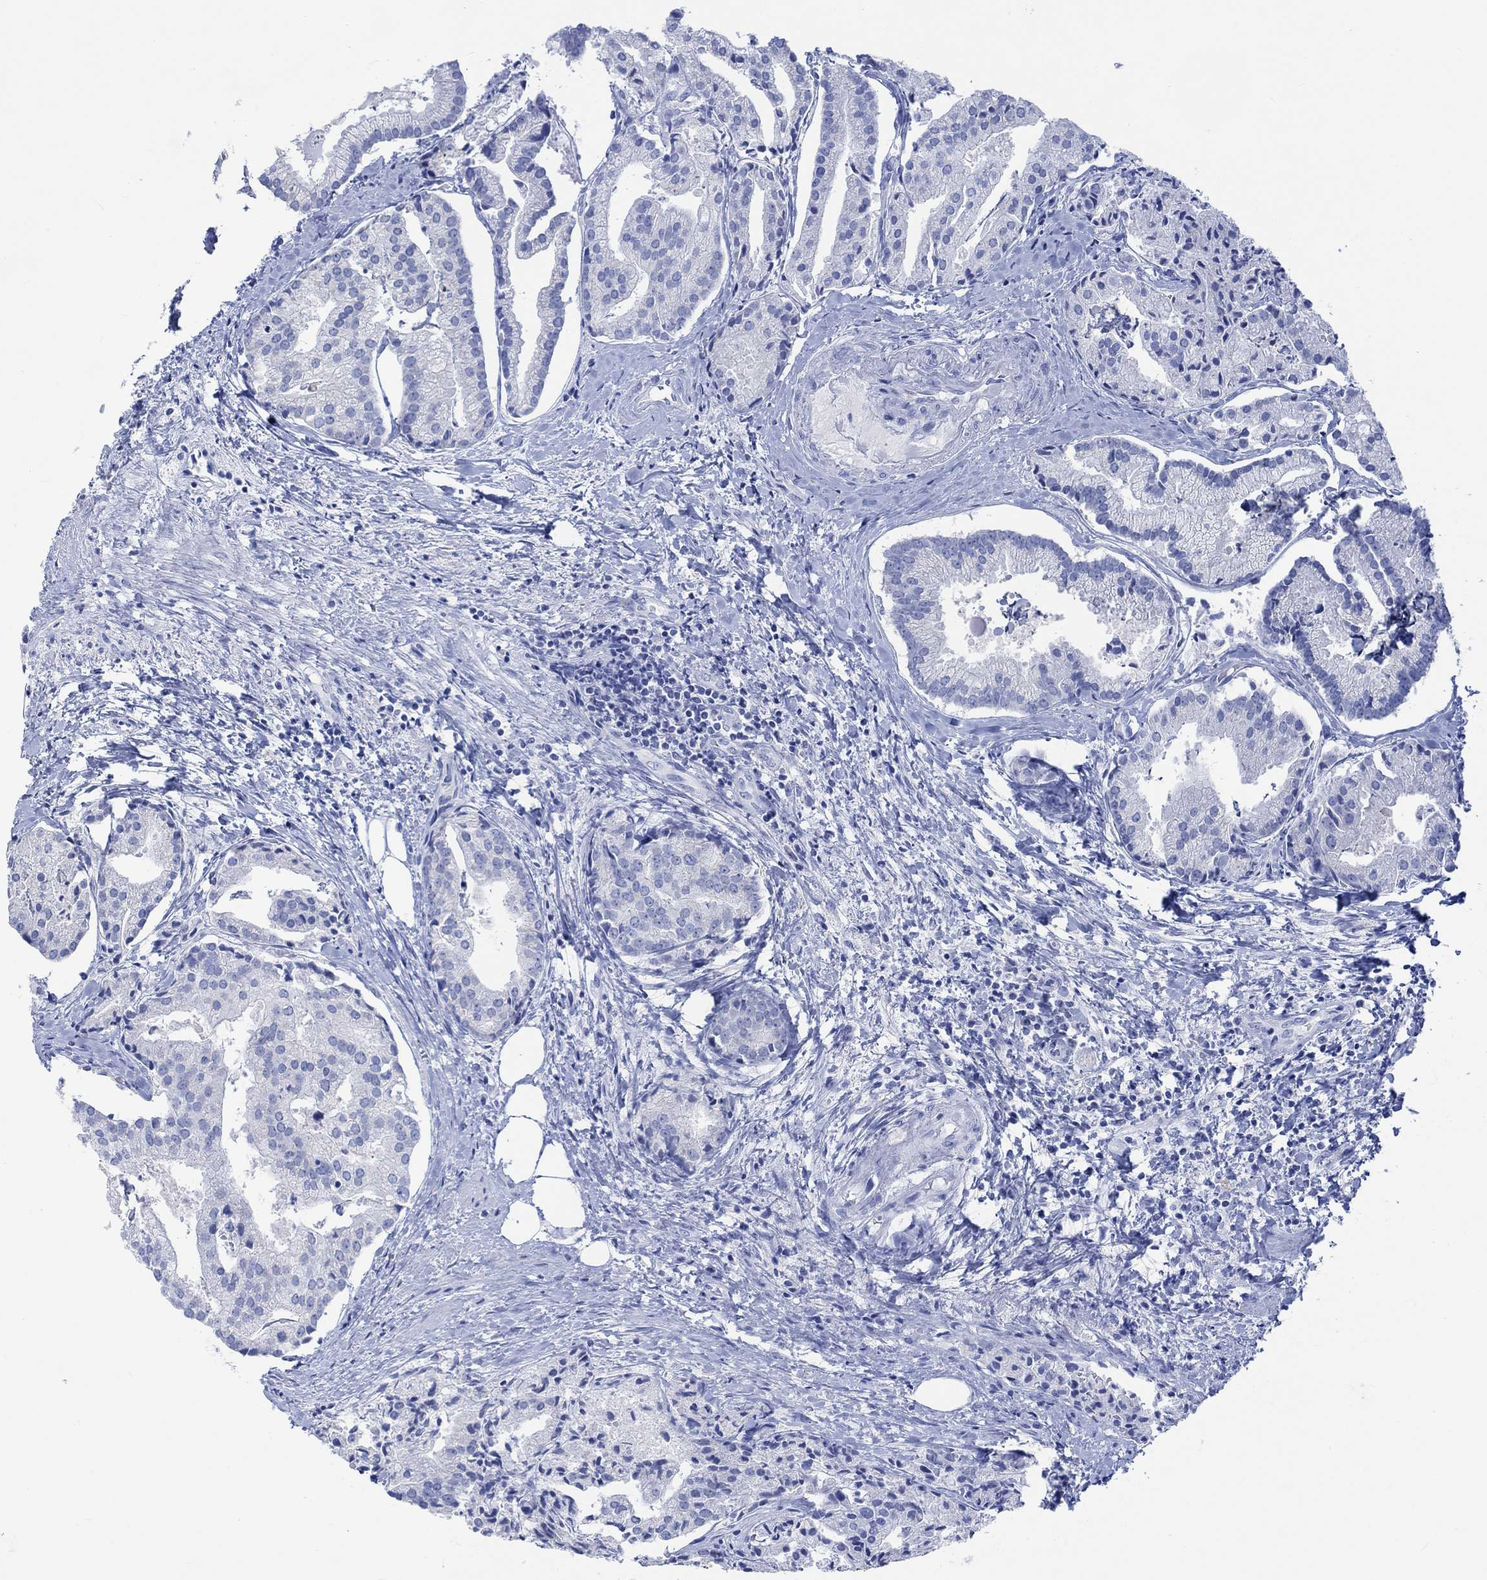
{"staining": {"intensity": "negative", "quantity": "none", "location": "none"}, "tissue": "prostate cancer", "cell_type": "Tumor cells", "image_type": "cancer", "snomed": [{"axis": "morphology", "description": "Adenocarcinoma, NOS"}, {"axis": "topography", "description": "Prostate and seminal vesicle, NOS"}, {"axis": "topography", "description": "Prostate"}], "caption": "IHC image of neoplastic tissue: prostate cancer stained with DAB demonstrates no significant protein positivity in tumor cells.", "gene": "CALCA", "patient": {"sex": "male", "age": 44}}